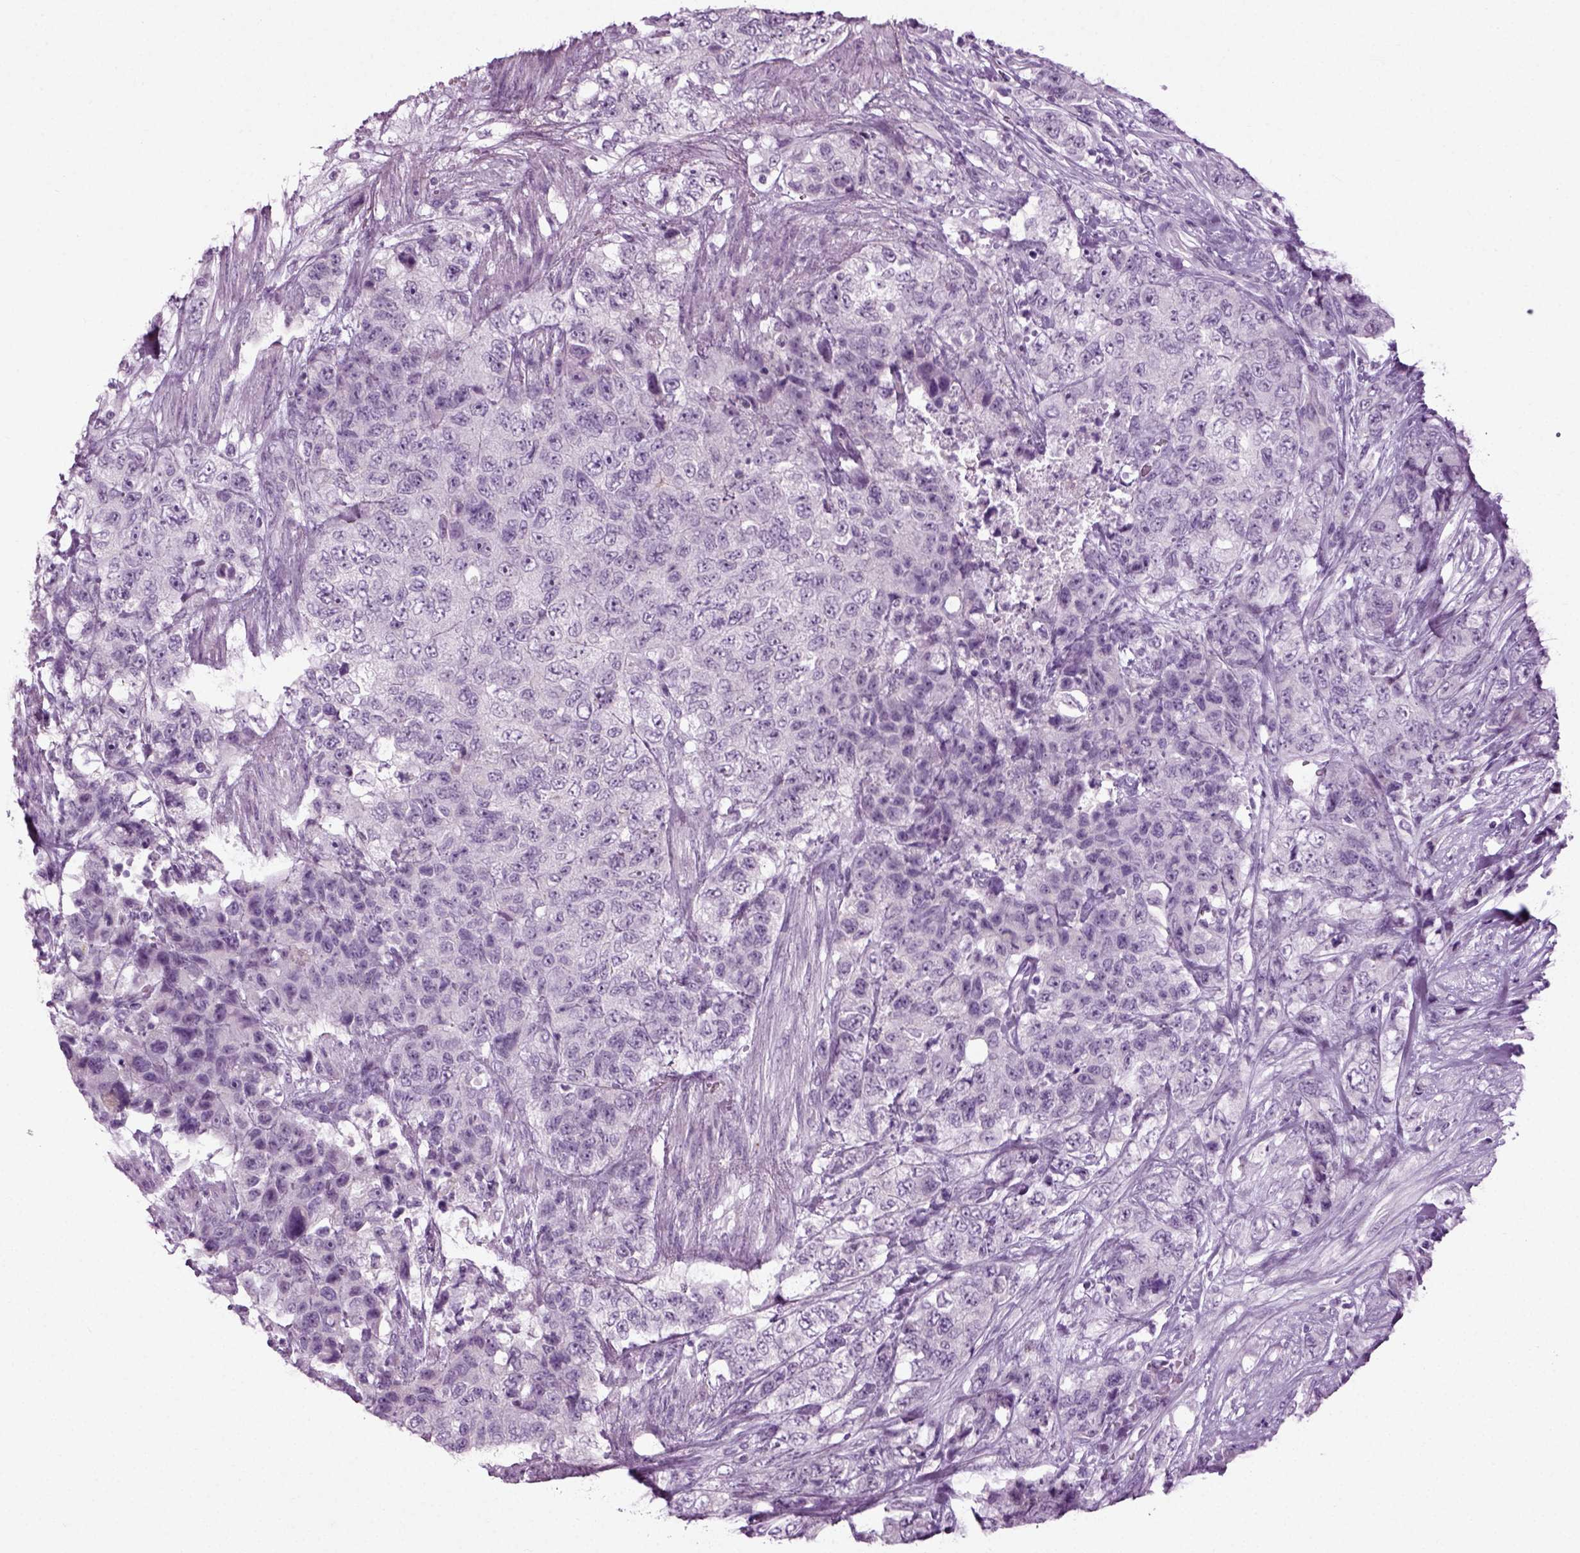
{"staining": {"intensity": "negative", "quantity": "none", "location": "none"}, "tissue": "urothelial cancer", "cell_type": "Tumor cells", "image_type": "cancer", "snomed": [{"axis": "morphology", "description": "Urothelial carcinoma, High grade"}, {"axis": "topography", "description": "Urinary bladder"}], "caption": "Tumor cells show no significant positivity in high-grade urothelial carcinoma.", "gene": "PRLH", "patient": {"sex": "female", "age": 78}}